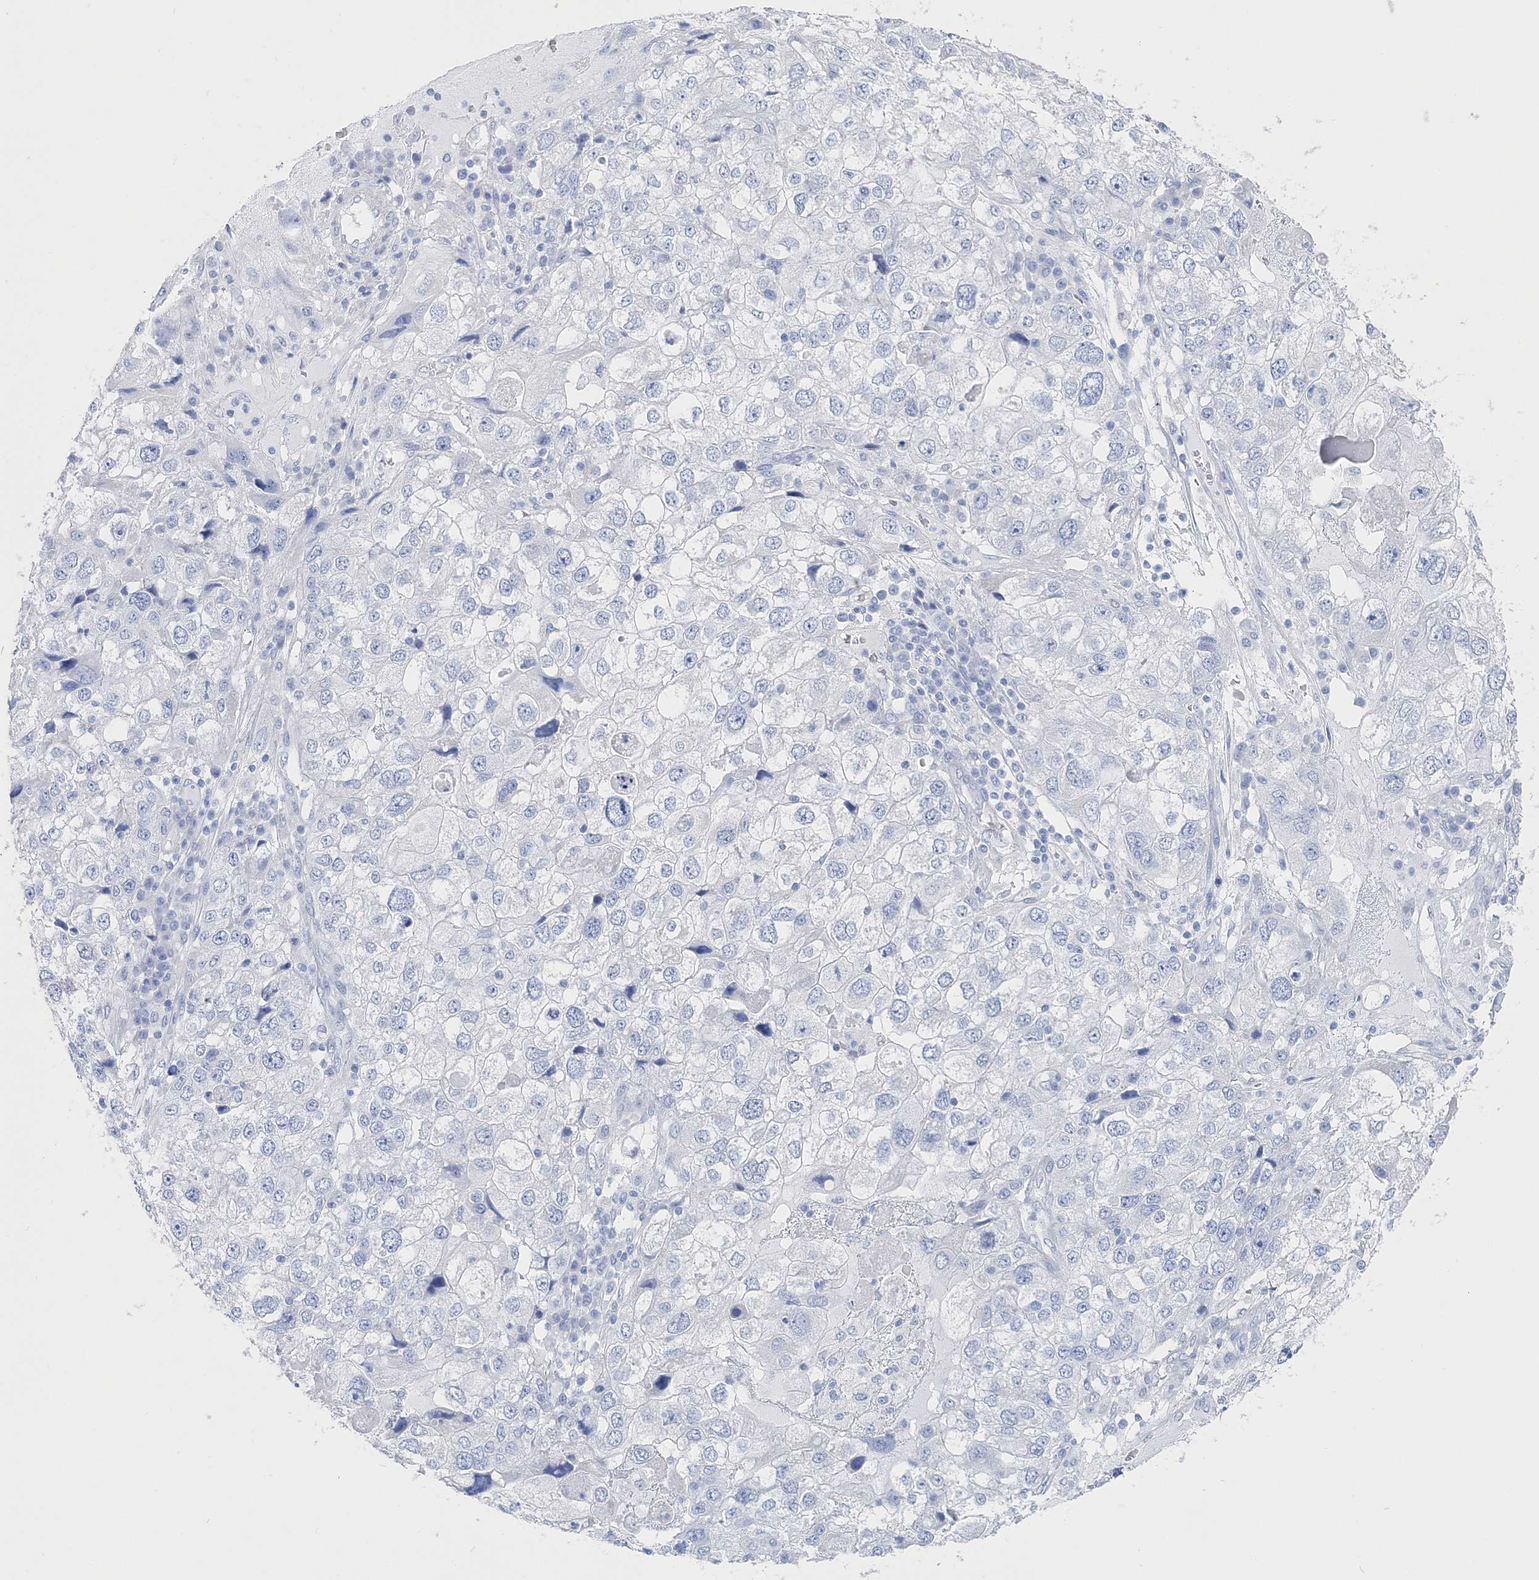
{"staining": {"intensity": "negative", "quantity": "none", "location": "none"}, "tissue": "endometrial cancer", "cell_type": "Tumor cells", "image_type": "cancer", "snomed": [{"axis": "morphology", "description": "Adenocarcinoma, NOS"}, {"axis": "topography", "description": "Endometrium"}], "caption": "DAB (3,3'-diaminobenzidine) immunohistochemical staining of human endometrial cancer (adenocarcinoma) exhibits no significant expression in tumor cells.", "gene": "TSPYL6", "patient": {"sex": "female", "age": 49}}